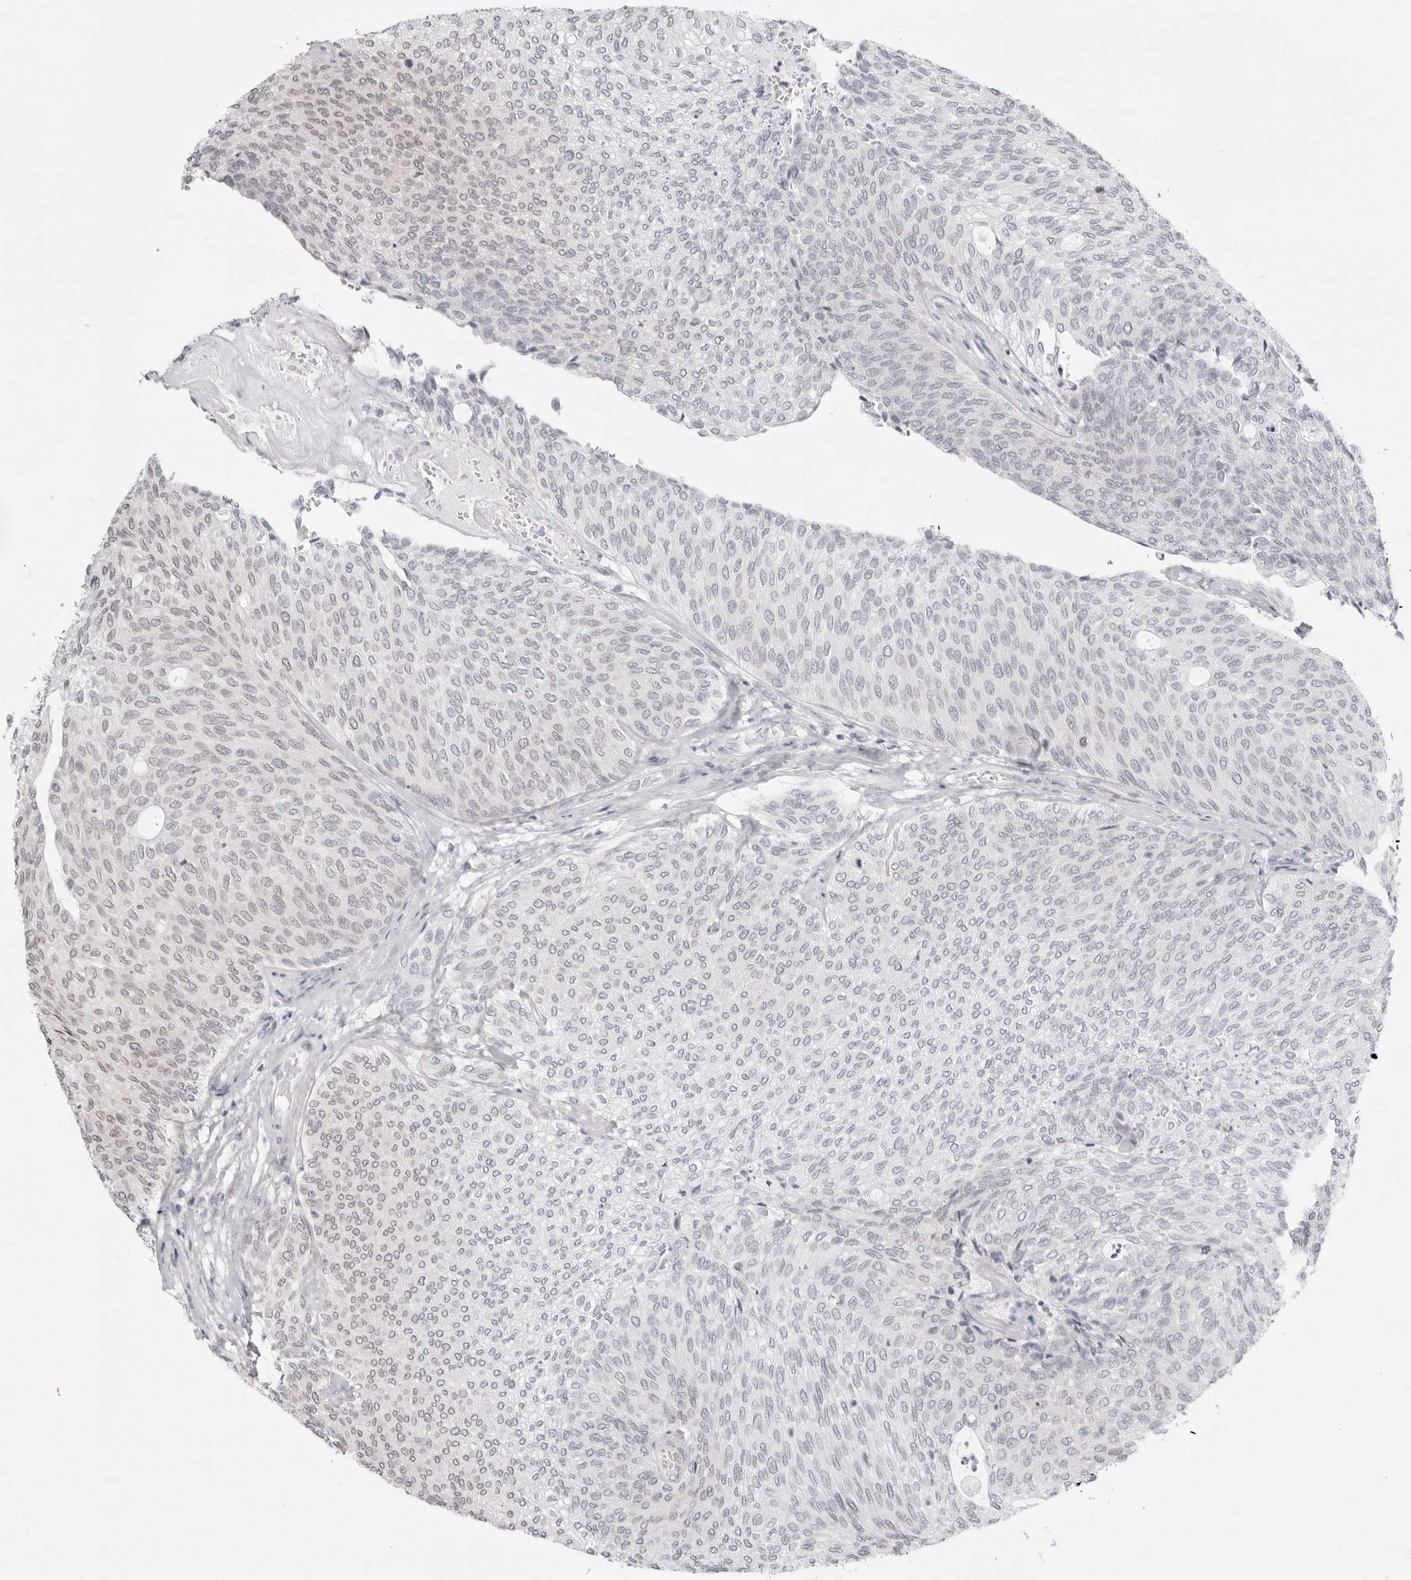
{"staining": {"intensity": "weak", "quantity": "<25%", "location": "cytoplasmic/membranous"}, "tissue": "urothelial cancer", "cell_type": "Tumor cells", "image_type": "cancer", "snomed": [{"axis": "morphology", "description": "Urothelial carcinoma, Low grade"}, {"axis": "topography", "description": "Urinary bladder"}], "caption": "Protein analysis of urothelial carcinoma (low-grade) displays no significant positivity in tumor cells. (DAB (3,3'-diaminobenzidine) immunohistochemistry, high magnification).", "gene": "PPP2R5C", "patient": {"sex": "female", "age": 79}}